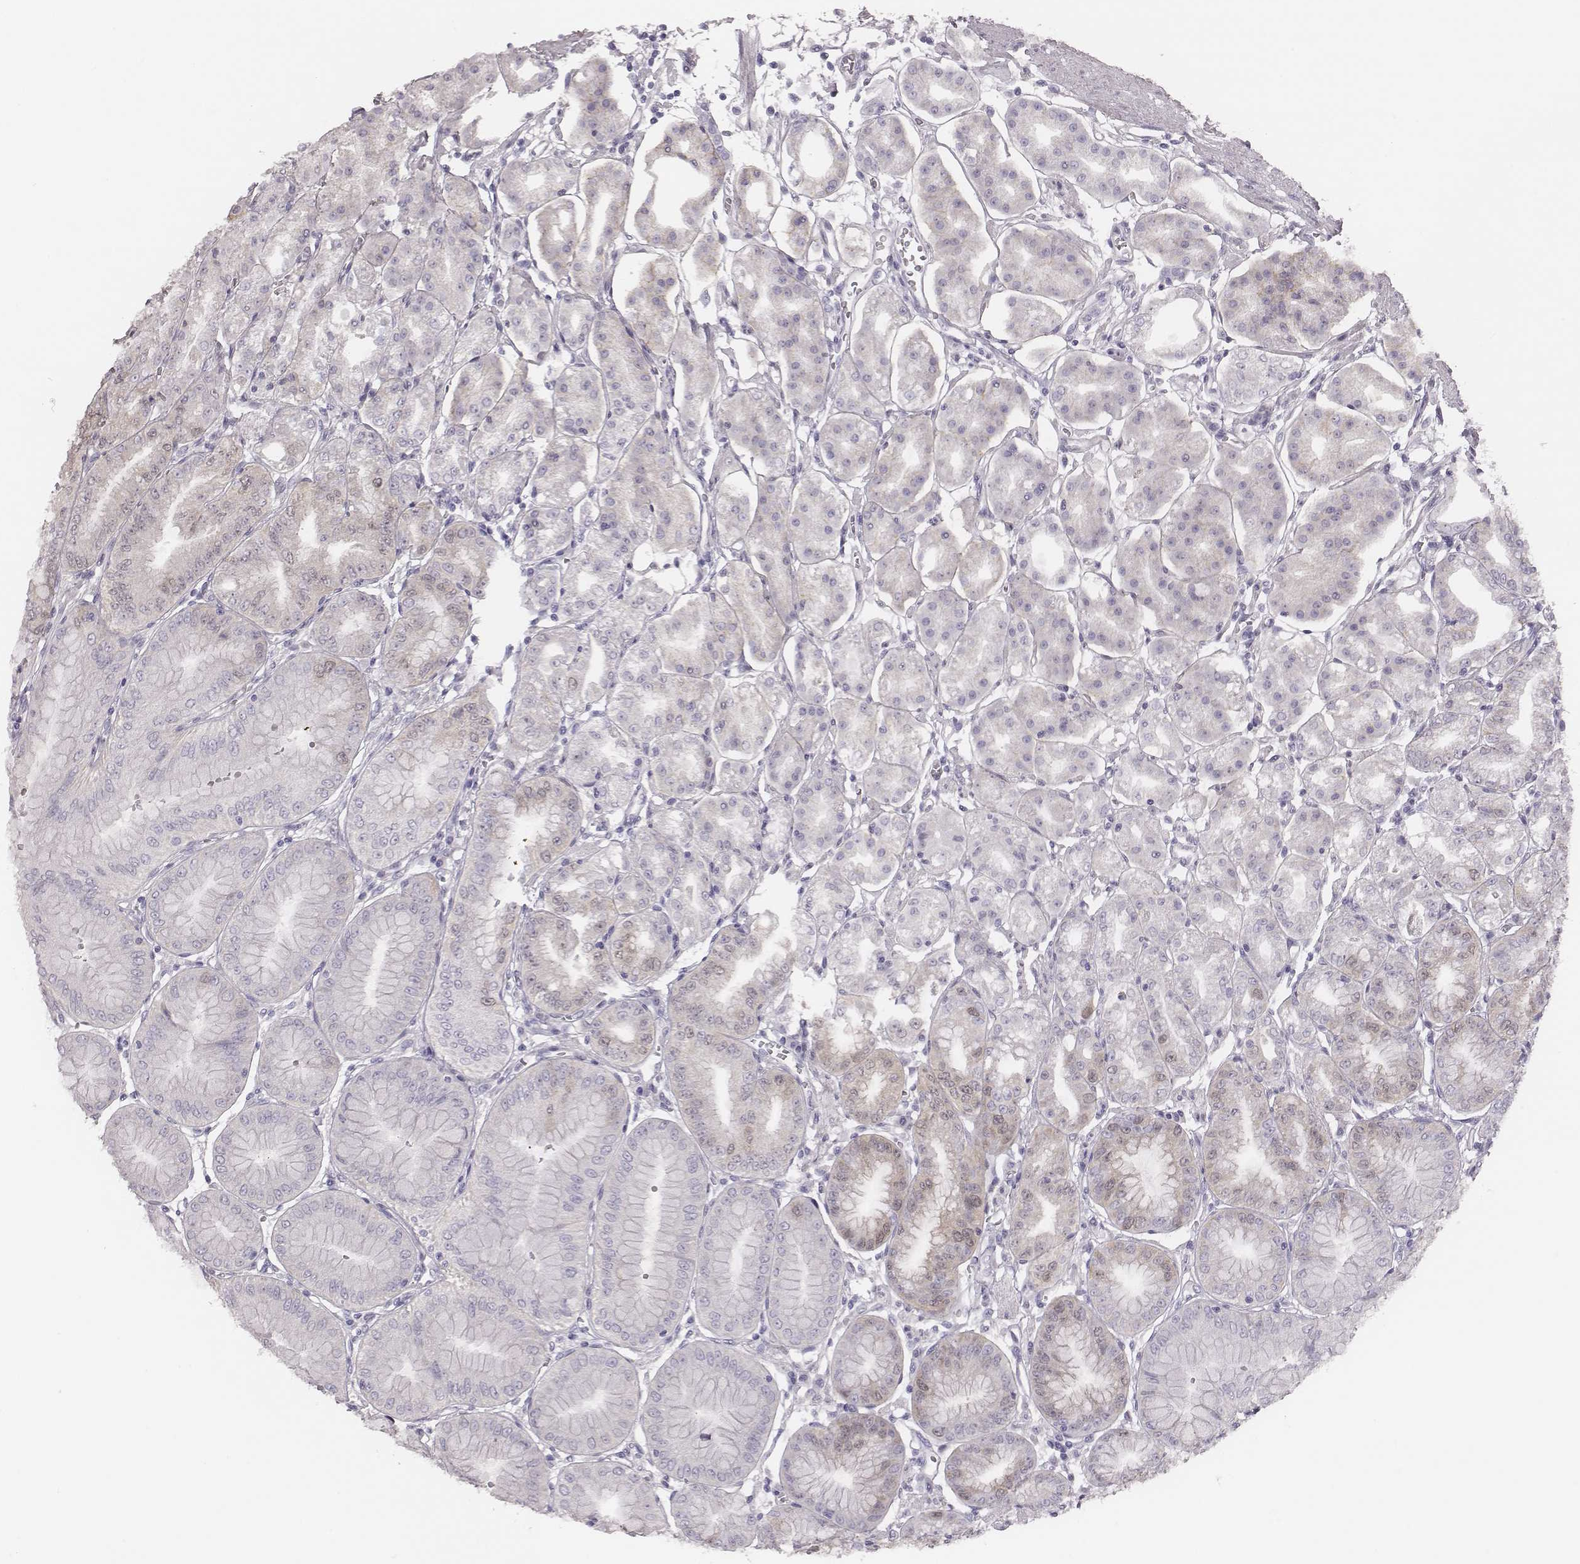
{"staining": {"intensity": "negative", "quantity": "none", "location": "none"}, "tissue": "stomach", "cell_type": "Glandular cells", "image_type": "normal", "snomed": [{"axis": "morphology", "description": "Normal tissue, NOS"}, {"axis": "topography", "description": "Stomach, lower"}], "caption": "Glandular cells show no significant expression in unremarkable stomach.", "gene": "PBK", "patient": {"sex": "male", "age": 71}}